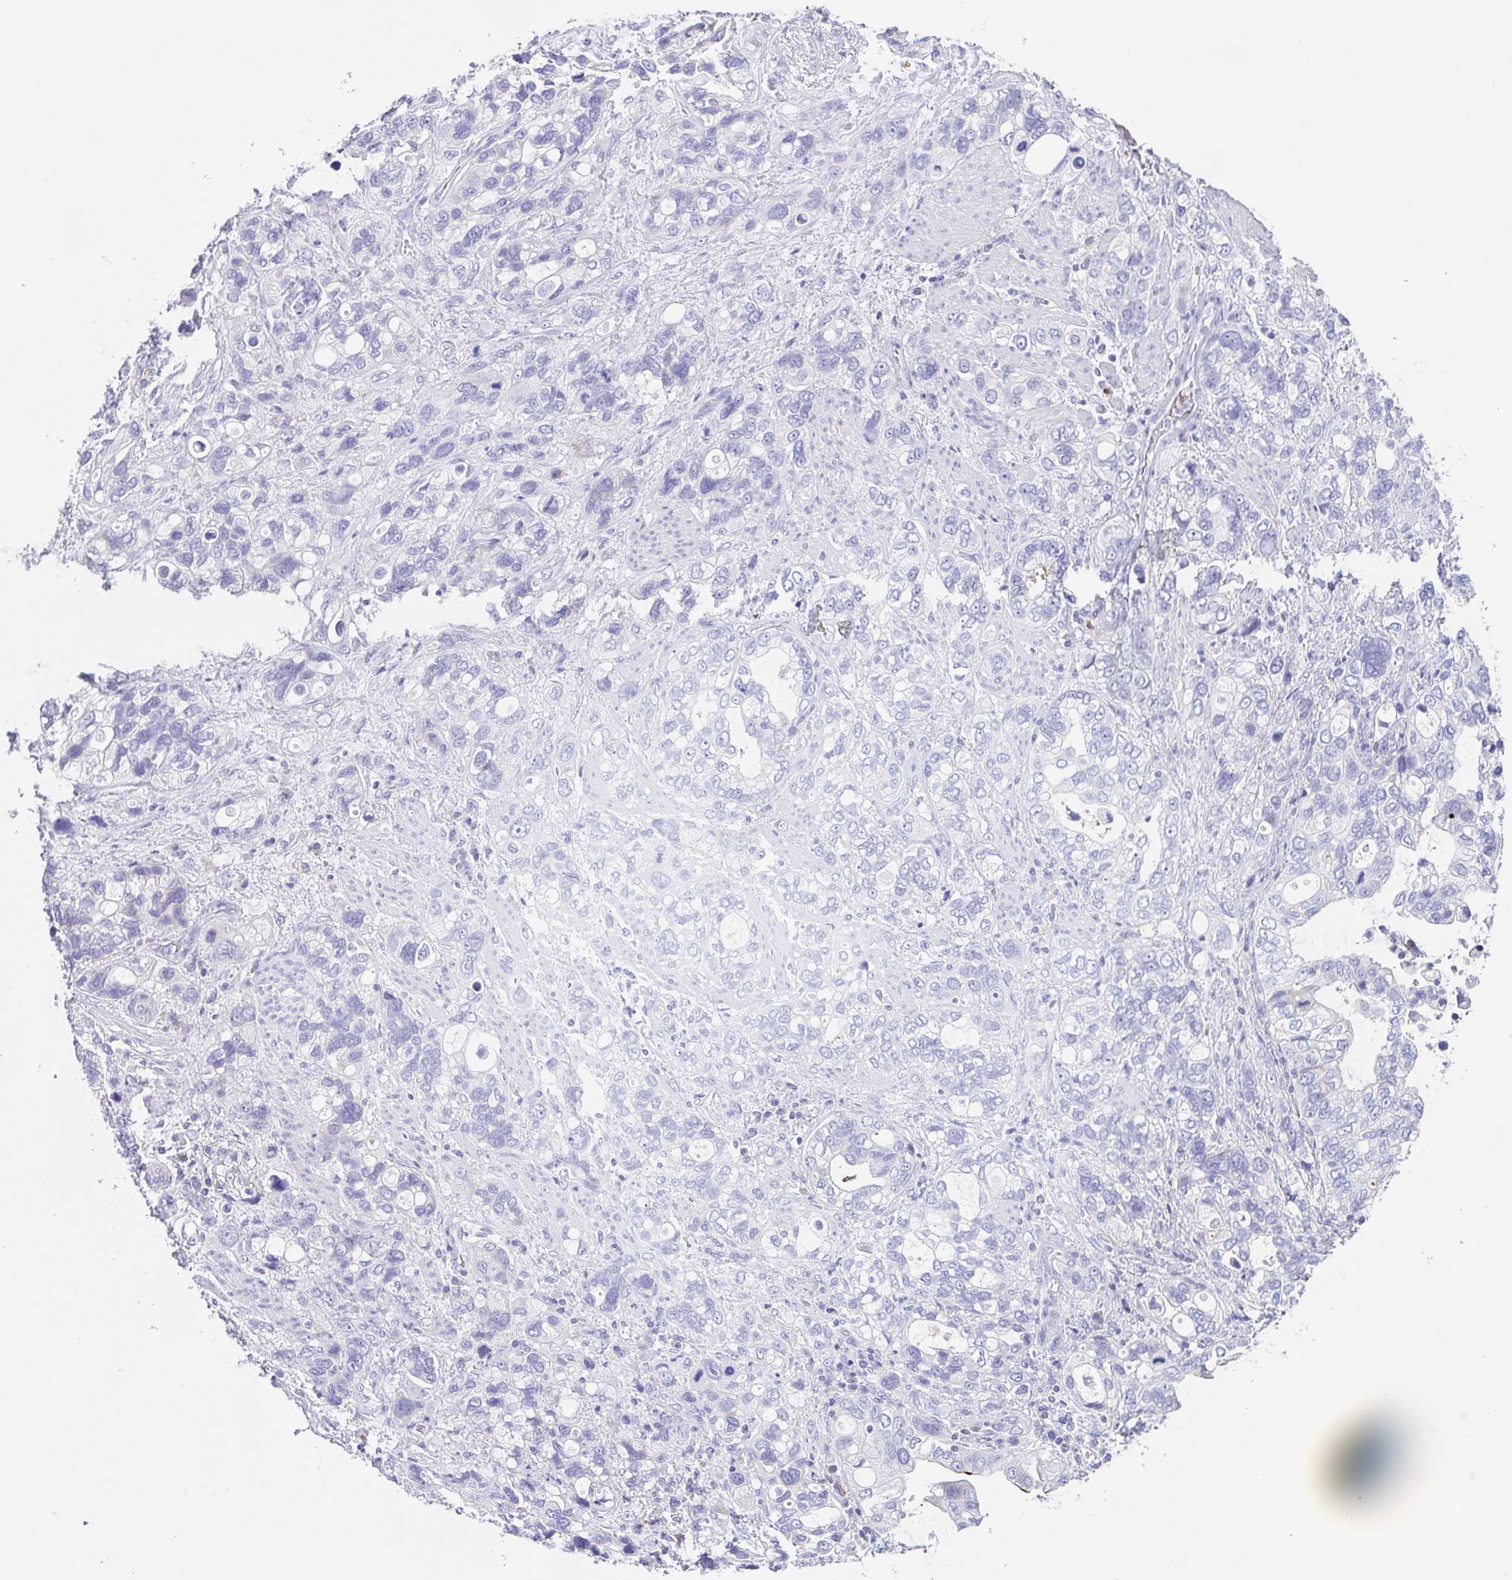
{"staining": {"intensity": "negative", "quantity": "none", "location": "none"}, "tissue": "stomach cancer", "cell_type": "Tumor cells", "image_type": "cancer", "snomed": [{"axis": "morphology", "description": "Adenocarcinoma, NOS"}, {"axis": "topography", "description": "Stomach, upper"}], "caption": "Immunohistochemistry (IHC) histopathology image of adenocarcinoma (stomach) stained for a protein (brown), which shows no staining in tumor cells. (DAB immunohistochemistry (IHC), high magnification).", "gene": "ARPP21", "patient": {"sex": "female", "age": 81}}